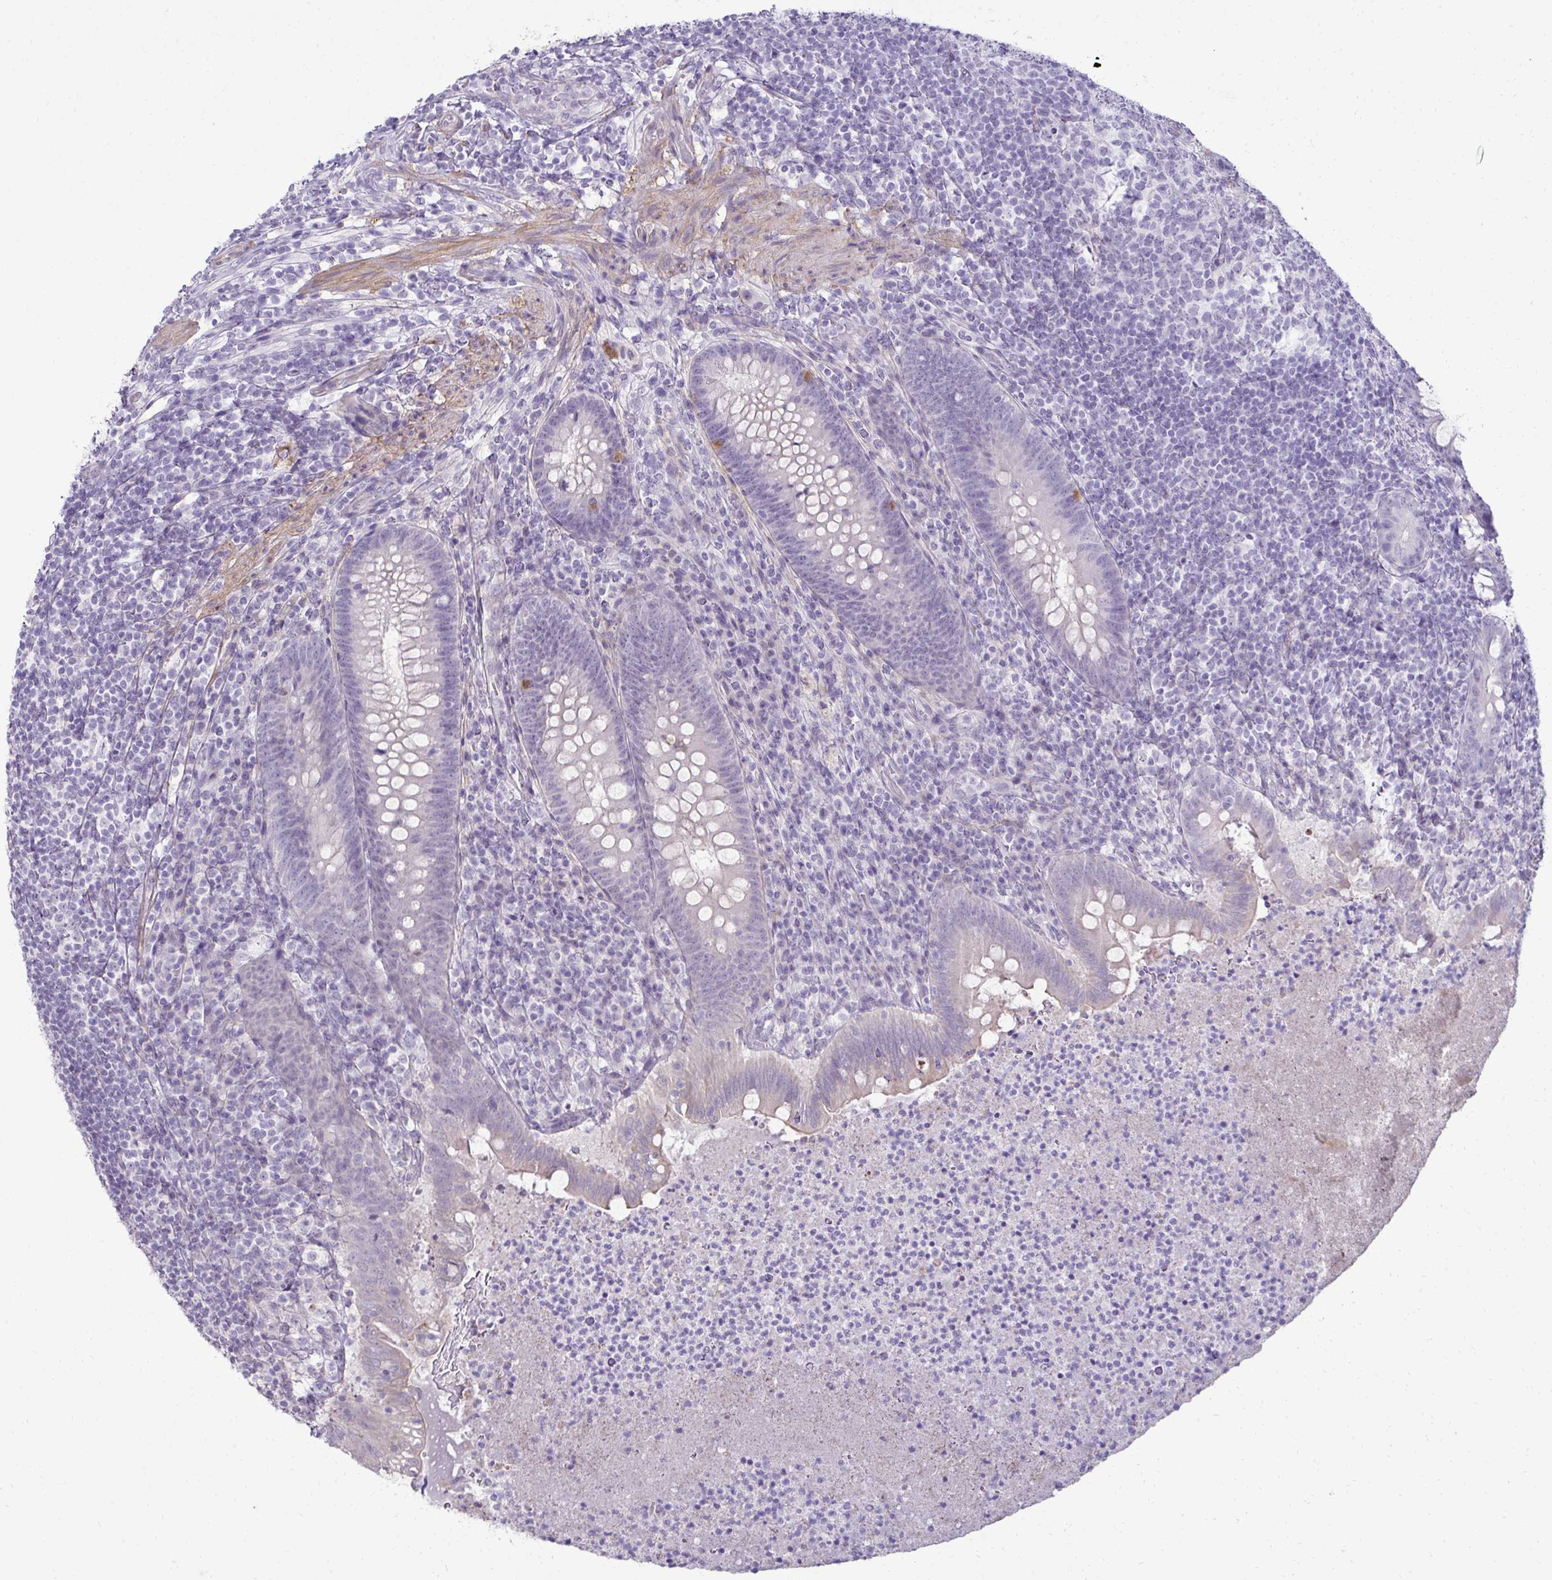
{"staining": {"intensity": "negative", "quantity": "none", "location": "none"}, "tissue": "appendix", "cell_type": "Glandular cells", "image_type": "normal", "snomed": [{"axis": "morphology", "description": "Normal tissue, NOS"}, {"axis": "topography", "description": "Appendix"}], "caption": "Immunohistochemistry (IHC) of unremarkable appendix demonstrates no positivity in glandular cells.", "gene": "SLC30A3", "patient": {"sex": "male", "age": 47}}